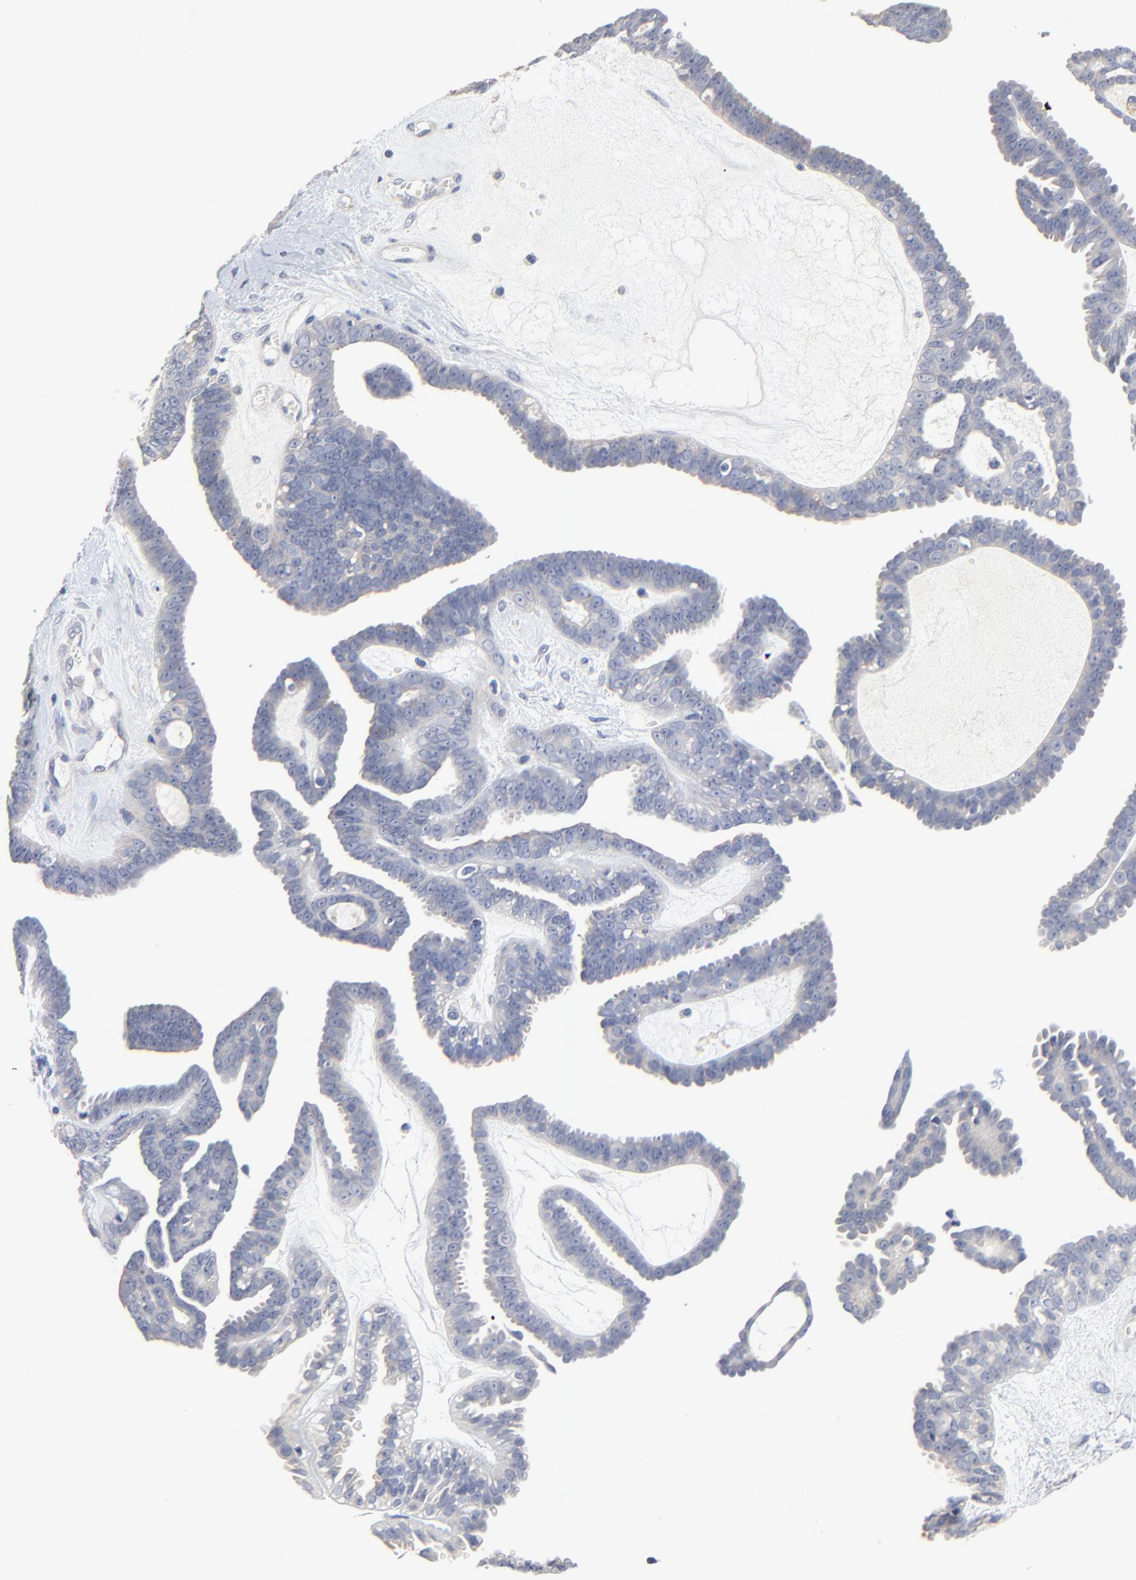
{"staining": {"intensity": "negative", "quantity": "none", "location": "none"}, "tissue": "ovarian cancer", "cell_type": "Tumor cells", "image_type": "cancer", "snomed": [{"axis": "morphology", "description": "Cystadenocarcinoma, serous, NOS"}, {"axis": "topography", "description": "Ovary"}], "caption": "Immunohistochemical staining of ovarian serous cystadenocarcinoma shows no significant staining in tumor cells.", "gene": "DHRSX", "patient": {"sex": "female", "age": 71}}